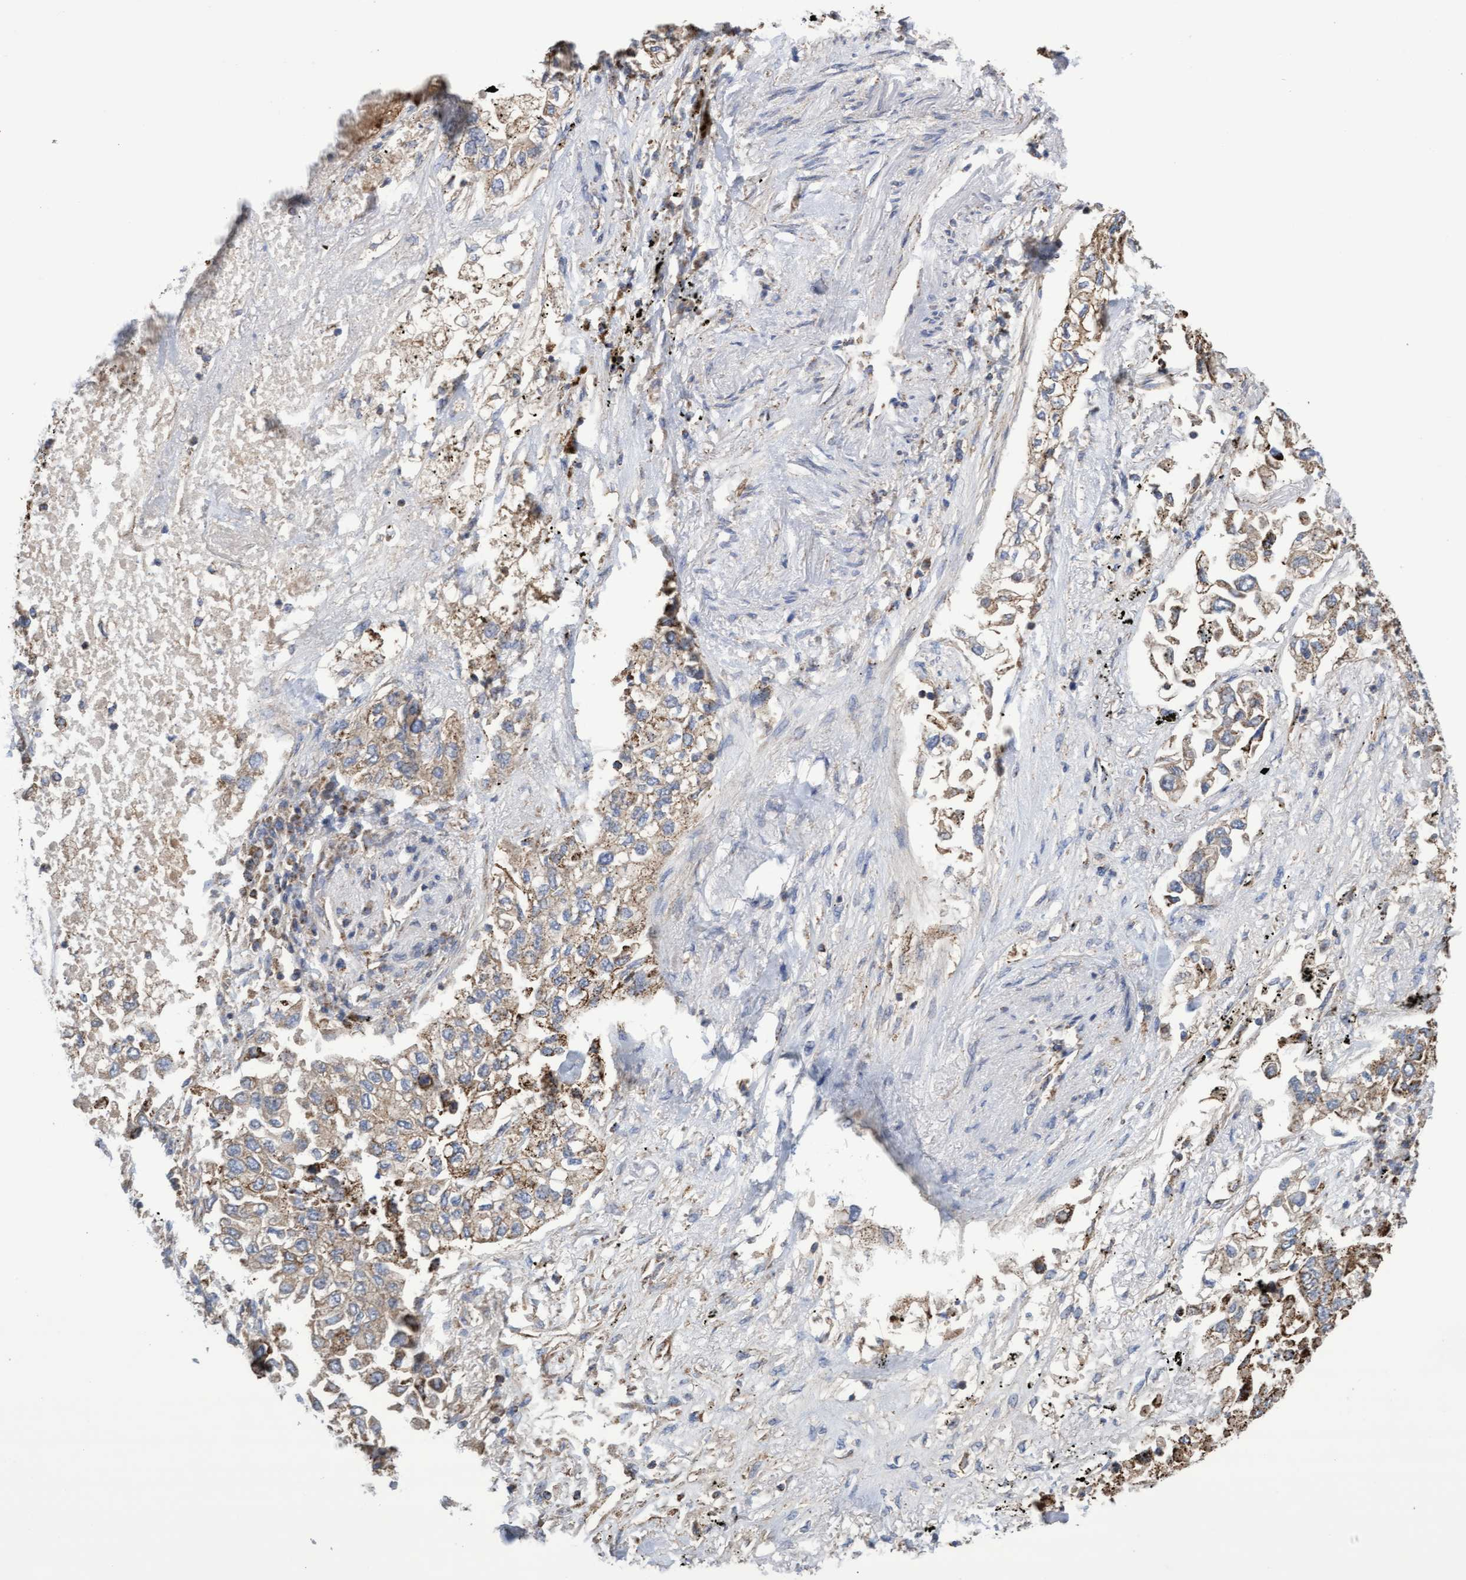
{"staining": {"intensity": "moderate", "quantity": ">75%", "location": "cytoplasmic/membranous"}, "tissue": "lung cancer", "cell_type": "Tumor cells", "image_type": "cancer", "snomed": [{"axis": "morphology", "description": "Inflammation, NOS"}, {"axis": "morphology", "description": "Adenocarcinoma, NOS"}, {"axis": "topography", "description": "Lung"}], "caption": "Lung cancer (adenocarcinoma) stained for a protein (brown) displays moderate cytoplasmic/membranous positive expression in about >75% of tumor cells.", "gene": "COBL", "patient": {"sex": "male", "age": 63}}